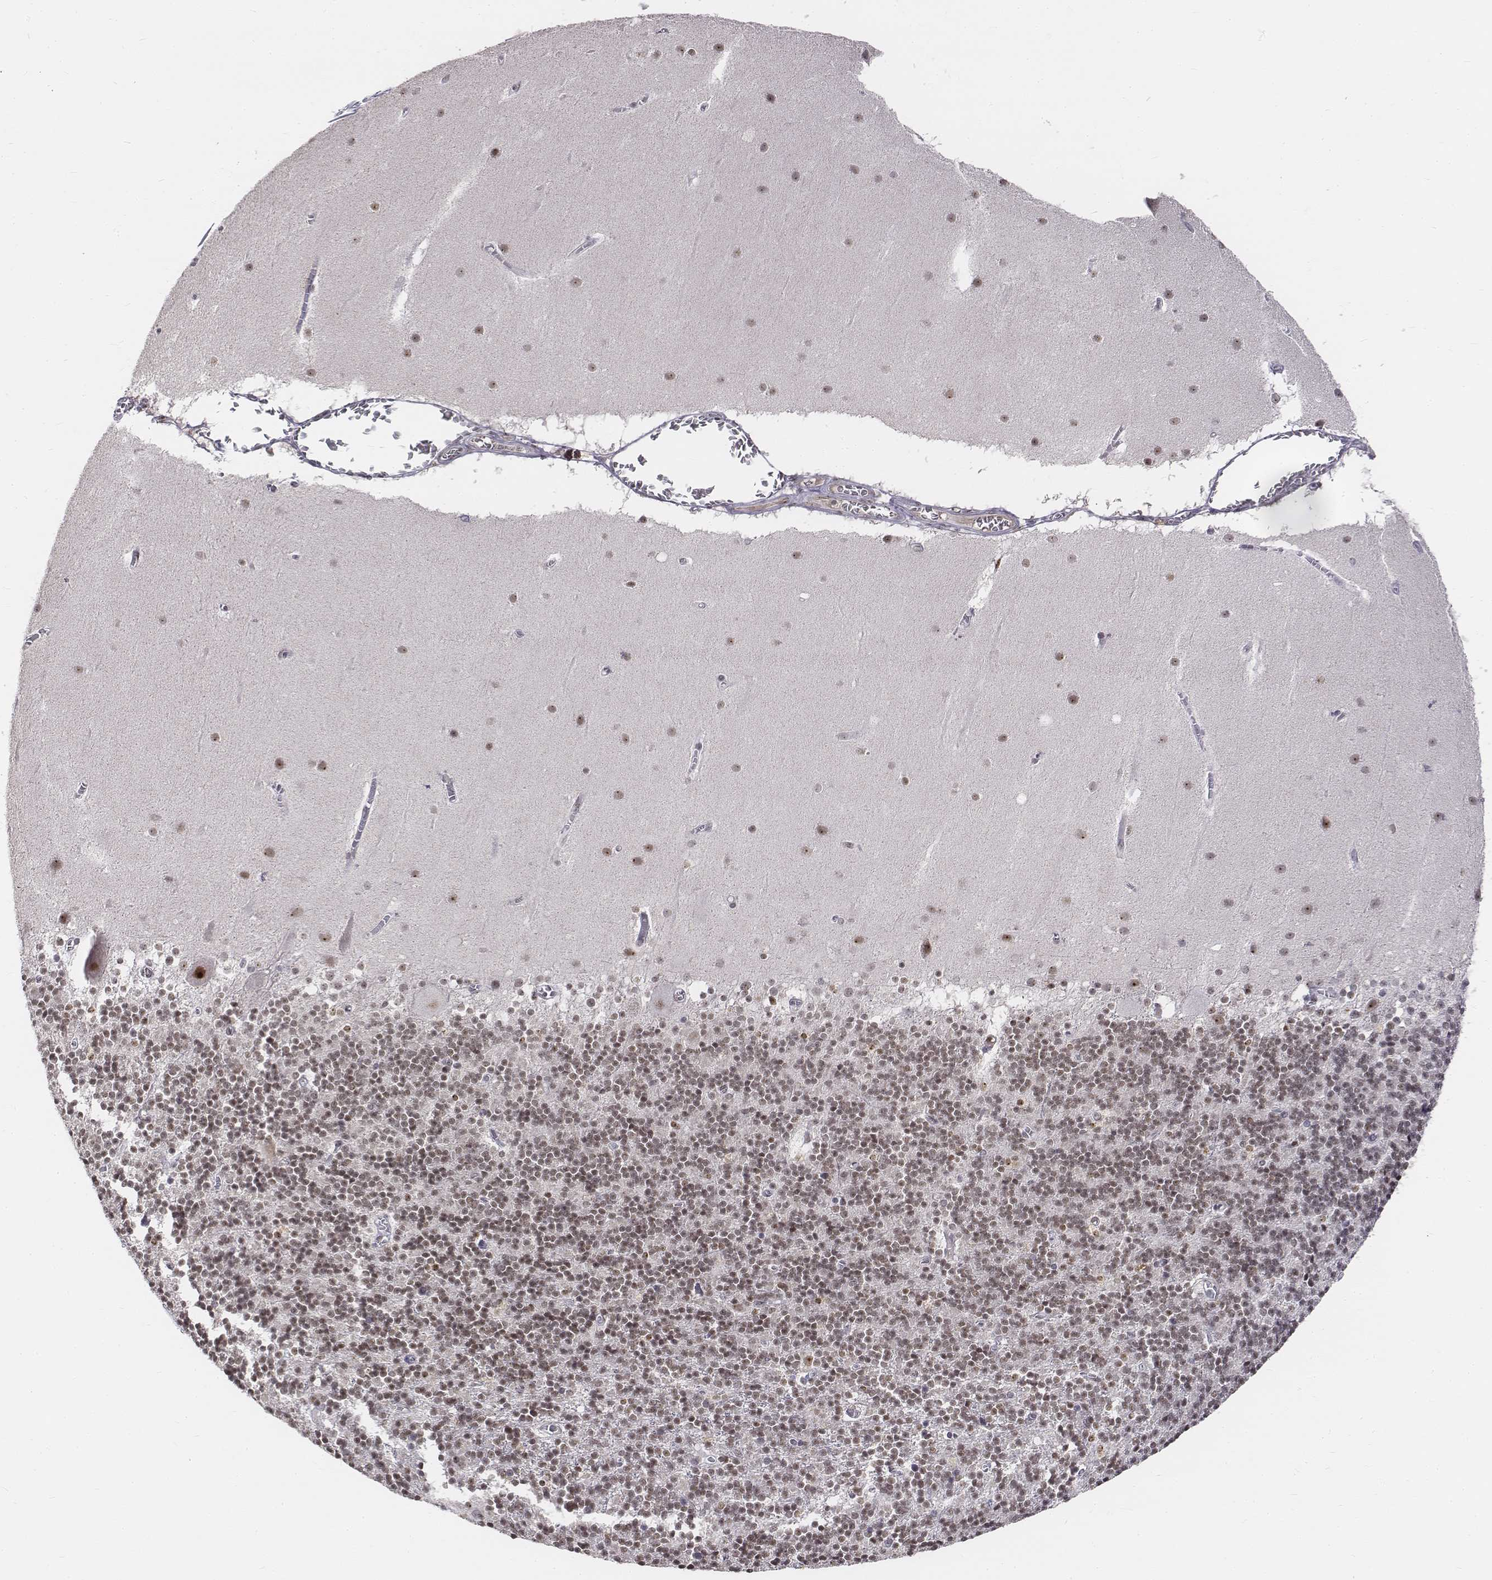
{"staining": {"intensity": "weak", "quantity": ">75%", "location": "nuclear"}, "tissue": "cerebellum", "cell_type": "Cells in granular layer", "image_type": "normal", "snomed": [{"axis": "morphology", "description": "Normal tissue, NOS"}, {"axis": "topography", "description": "Cerebellum"}], "caption": "Cerebellum stained with DAB (3,3'-diaminobenzidine) immunohistochemistry displays low levels of weak nuclear positivity in about >75% of cells in granular layer.", "gene": "PHF6", "patient": {"sex": "male", "age": 70}}